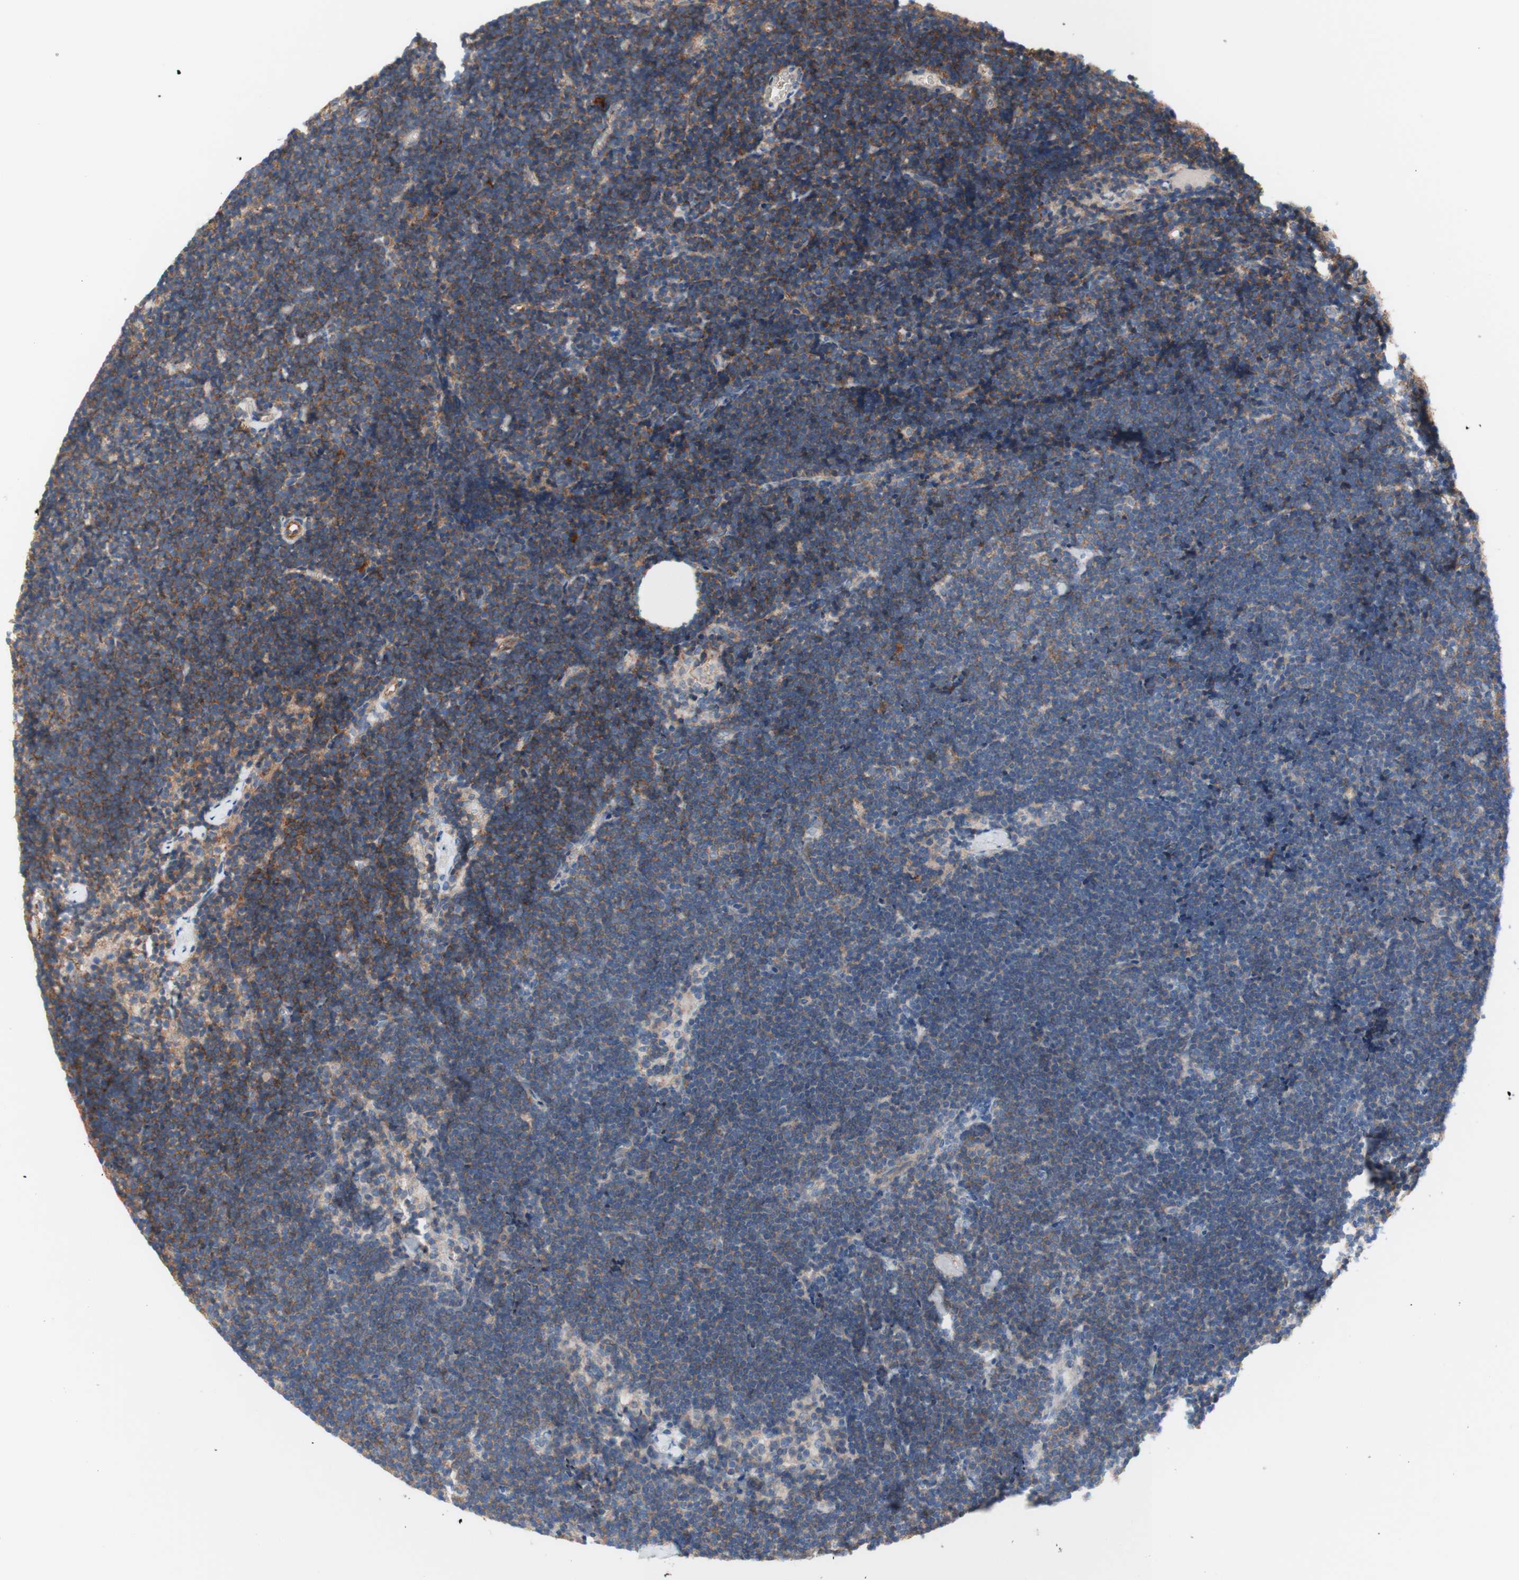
{"staining": {"intensity": "moderate", "quantity": "25%-75%", "location": "cytoplasmic/membranous"}, "tissue": "lymph node", "cell_type": "Germinal center cells", "image_type": "normal", "snomed": [{"axis": "morphology", "description": "Normal tissue, NOS"}, {"axis": "topography", "description": "Lymph node"}], "caption": "This photomicrograph displays immunohistochemistry (IHC) staining of unremarkable lymph node, with medium moderate cytoplasmic/membranous staining in about 25%-75% of germinal center cells.", "gene": "CD46", "patient": {"sex": "male", "age": 63}}